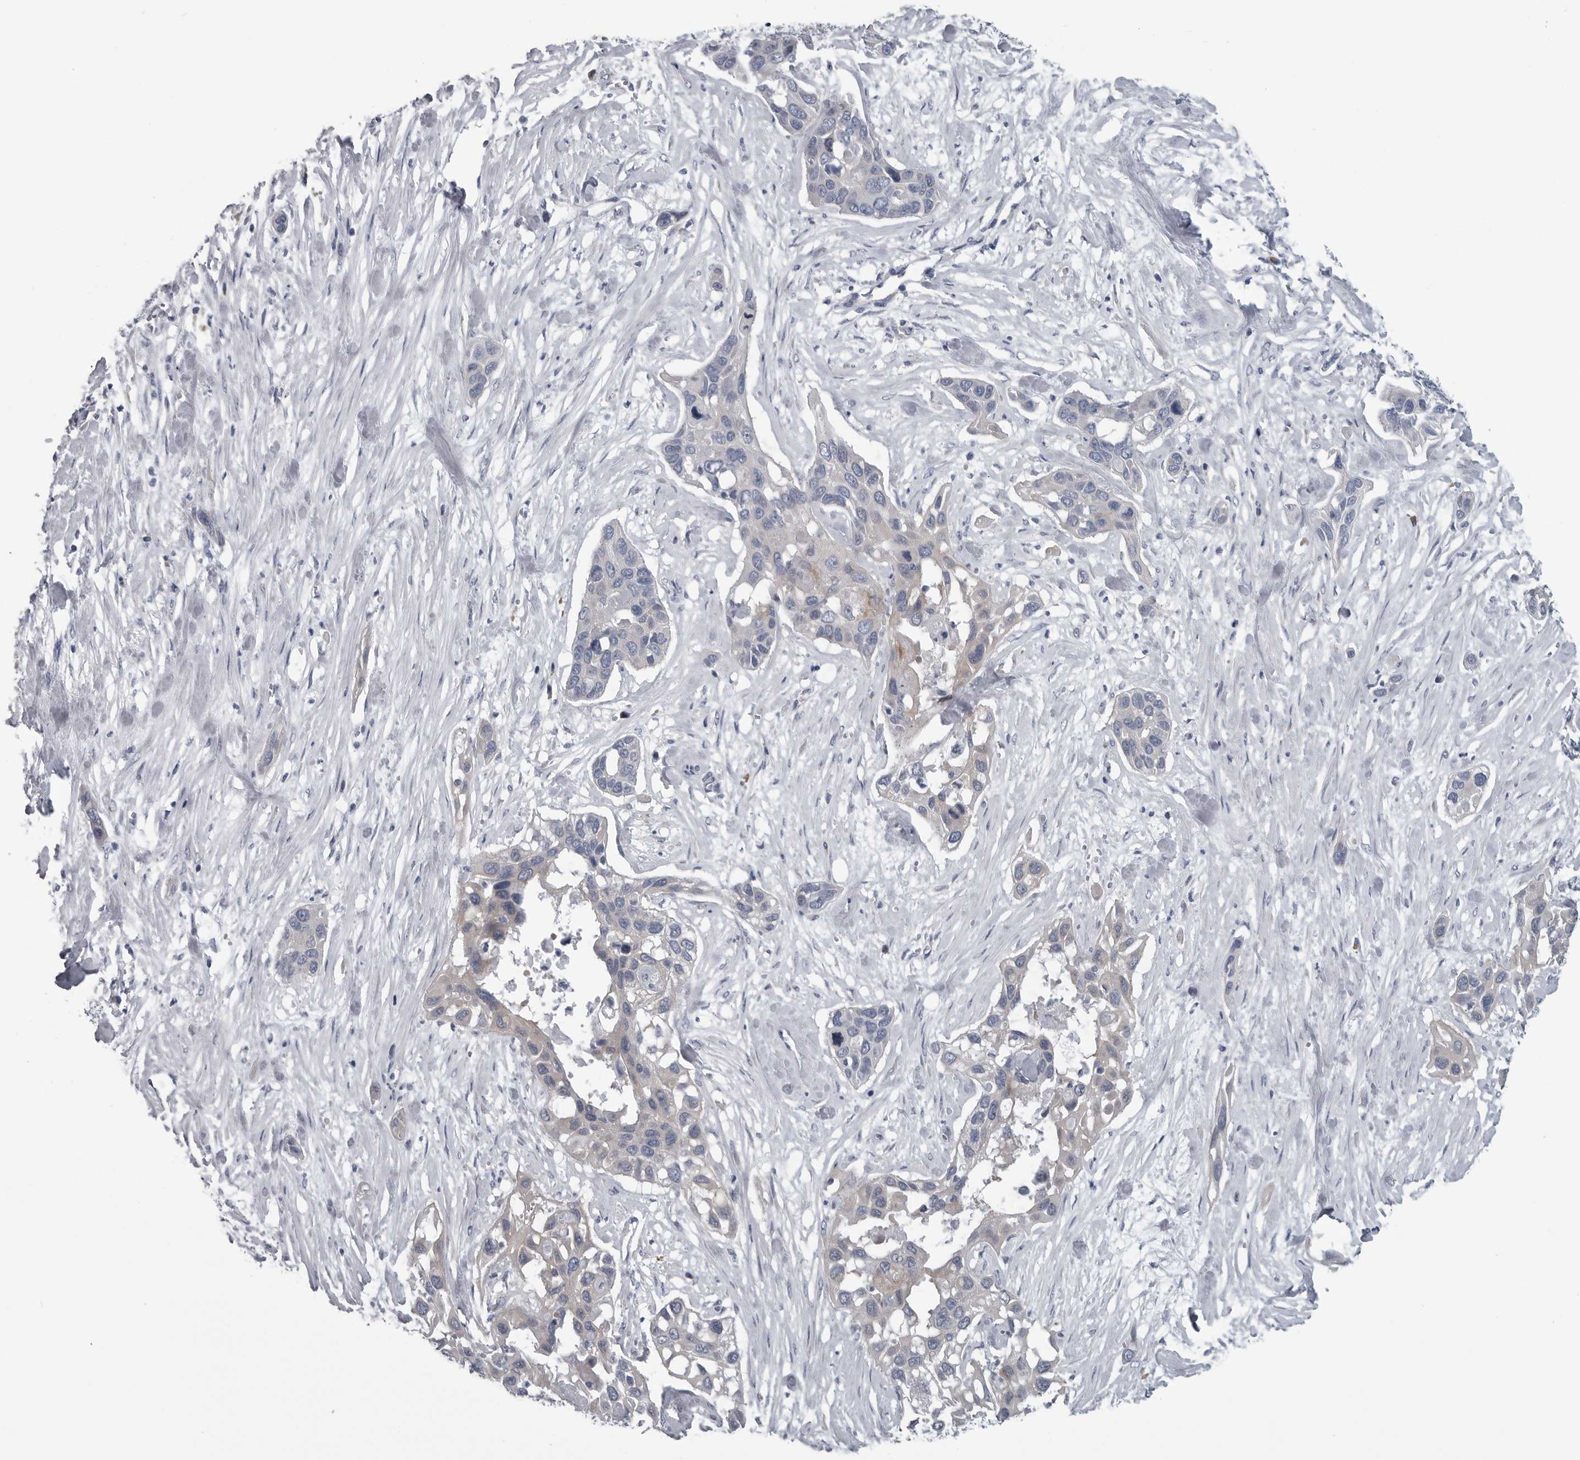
{"staining": {"intensity": "negative", "quantity": "none", "location": "none"}, "tissue": "pancreatic cancer", "cell_type": "Tumor cells", "image_type": "cancer", "snomed": [{"axis": "morphology", "description": "Adenocarcinoma, NOS"}, {"axis": "topography", "description": "Pancreas"}], "caption": "An immunohistochemistry (IHC) histopathology image of pancreatic cancer is shown. There is no staining in tumor cells of pancreatic cancer. (DAB immunohistochemistry (IHC), high magnification).", "gene": "MYOC", "patient": {"sex": "female", "age": 60}}